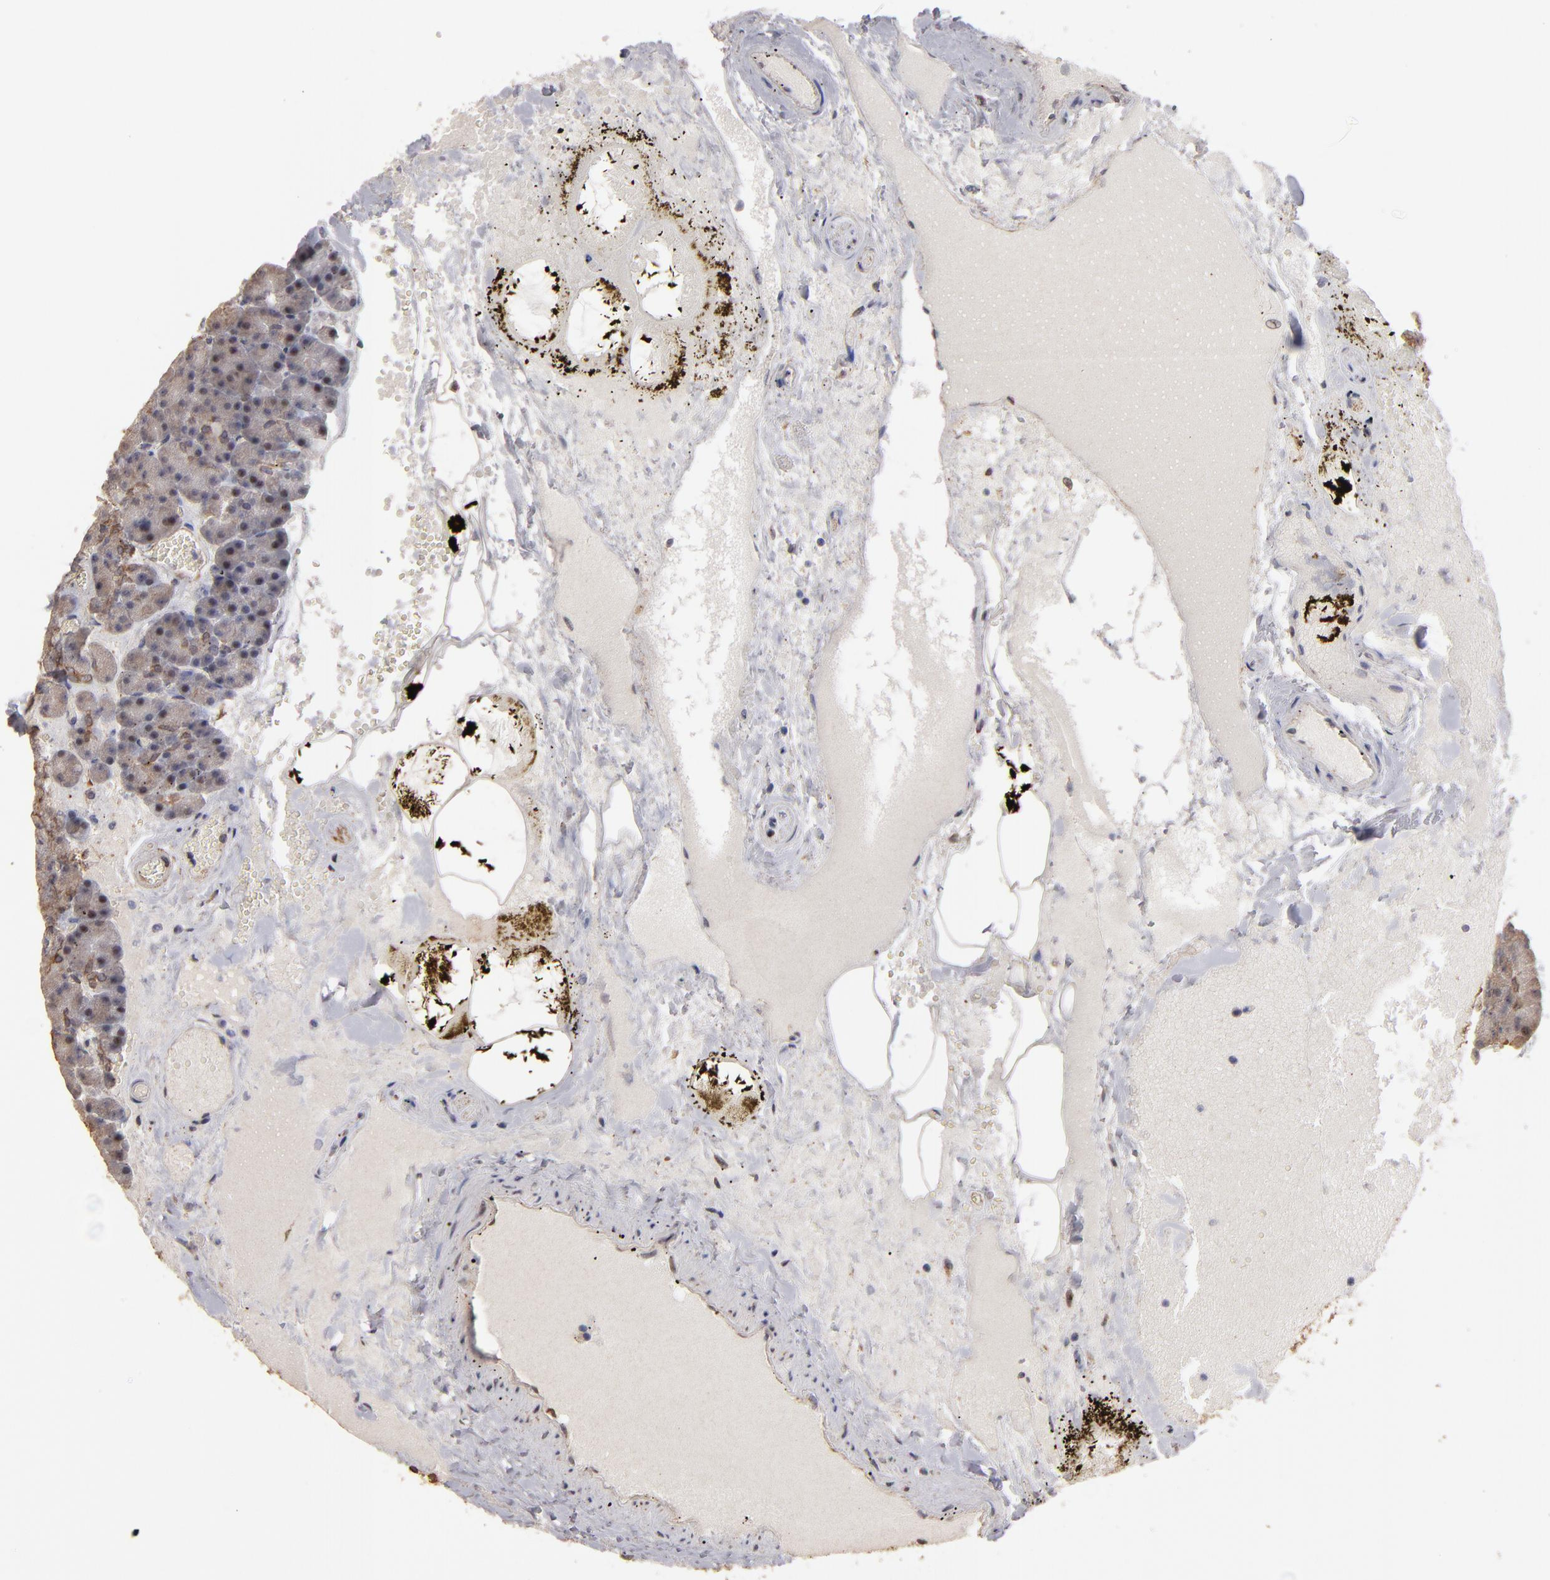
{"staining": {"intensity": "moderate", "quantity": "<25%", "location": "cytoplasmic/membranous"}, "tissue": "pancreas", "cell_type": "Exocrine glandular cells", "image_type": "normal", "snomed": [{"axis": "morphology", "description": "Normal tissue, NOS"}, {"axis": "topography", "description": "Pancreas"}], "caption": "Immunohistochemistry photomicrograph of normal pancreas stained for a protein (brown), which demonstrates low levels of moderate cytoplasmic/membranous expression in about <25% of exocrine glandular cells.", "gene": "PGRMC1", "patient": {"sex": "female", "age": 35}}